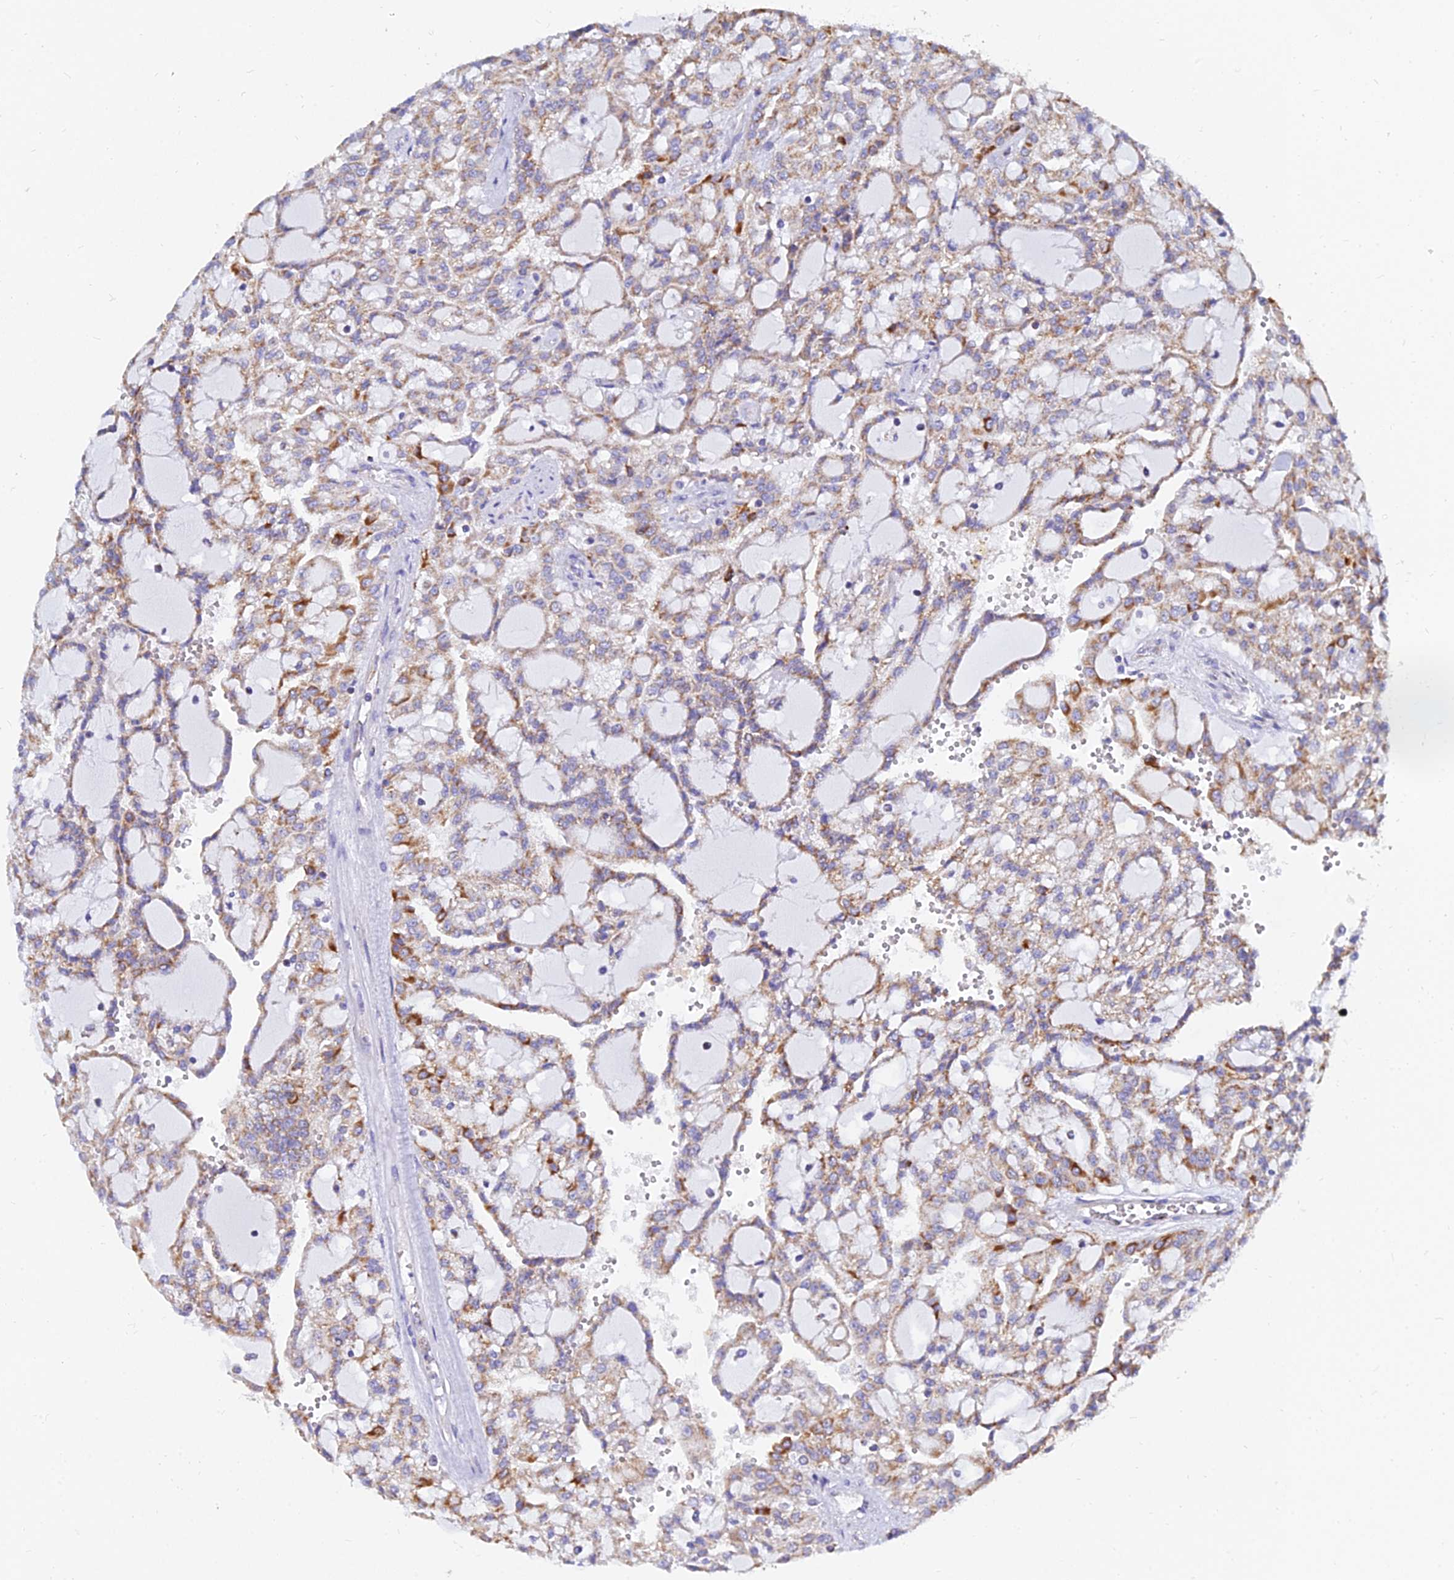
{"staining": {"intensity": "moderate", "quantity": ">75%", "location": "cytoplasmic/membranous"}, "tissue": "renal cancer", "cell_type": "Tumor cells", "image_type": "cancer", "snomed": [{"axis": "morphology", "description": "Adenocarcinoma, NOS"}, {"axis": "topography", "description": "Kidney"}], "caption": "Tumor cells exhibit moderate cytoplasmic/membranous expression in approximately >75% of cells in renal cancer (adenocarcinoma).", "gene": "MGST1", "patient": {"sex": "male", "age": 63}}